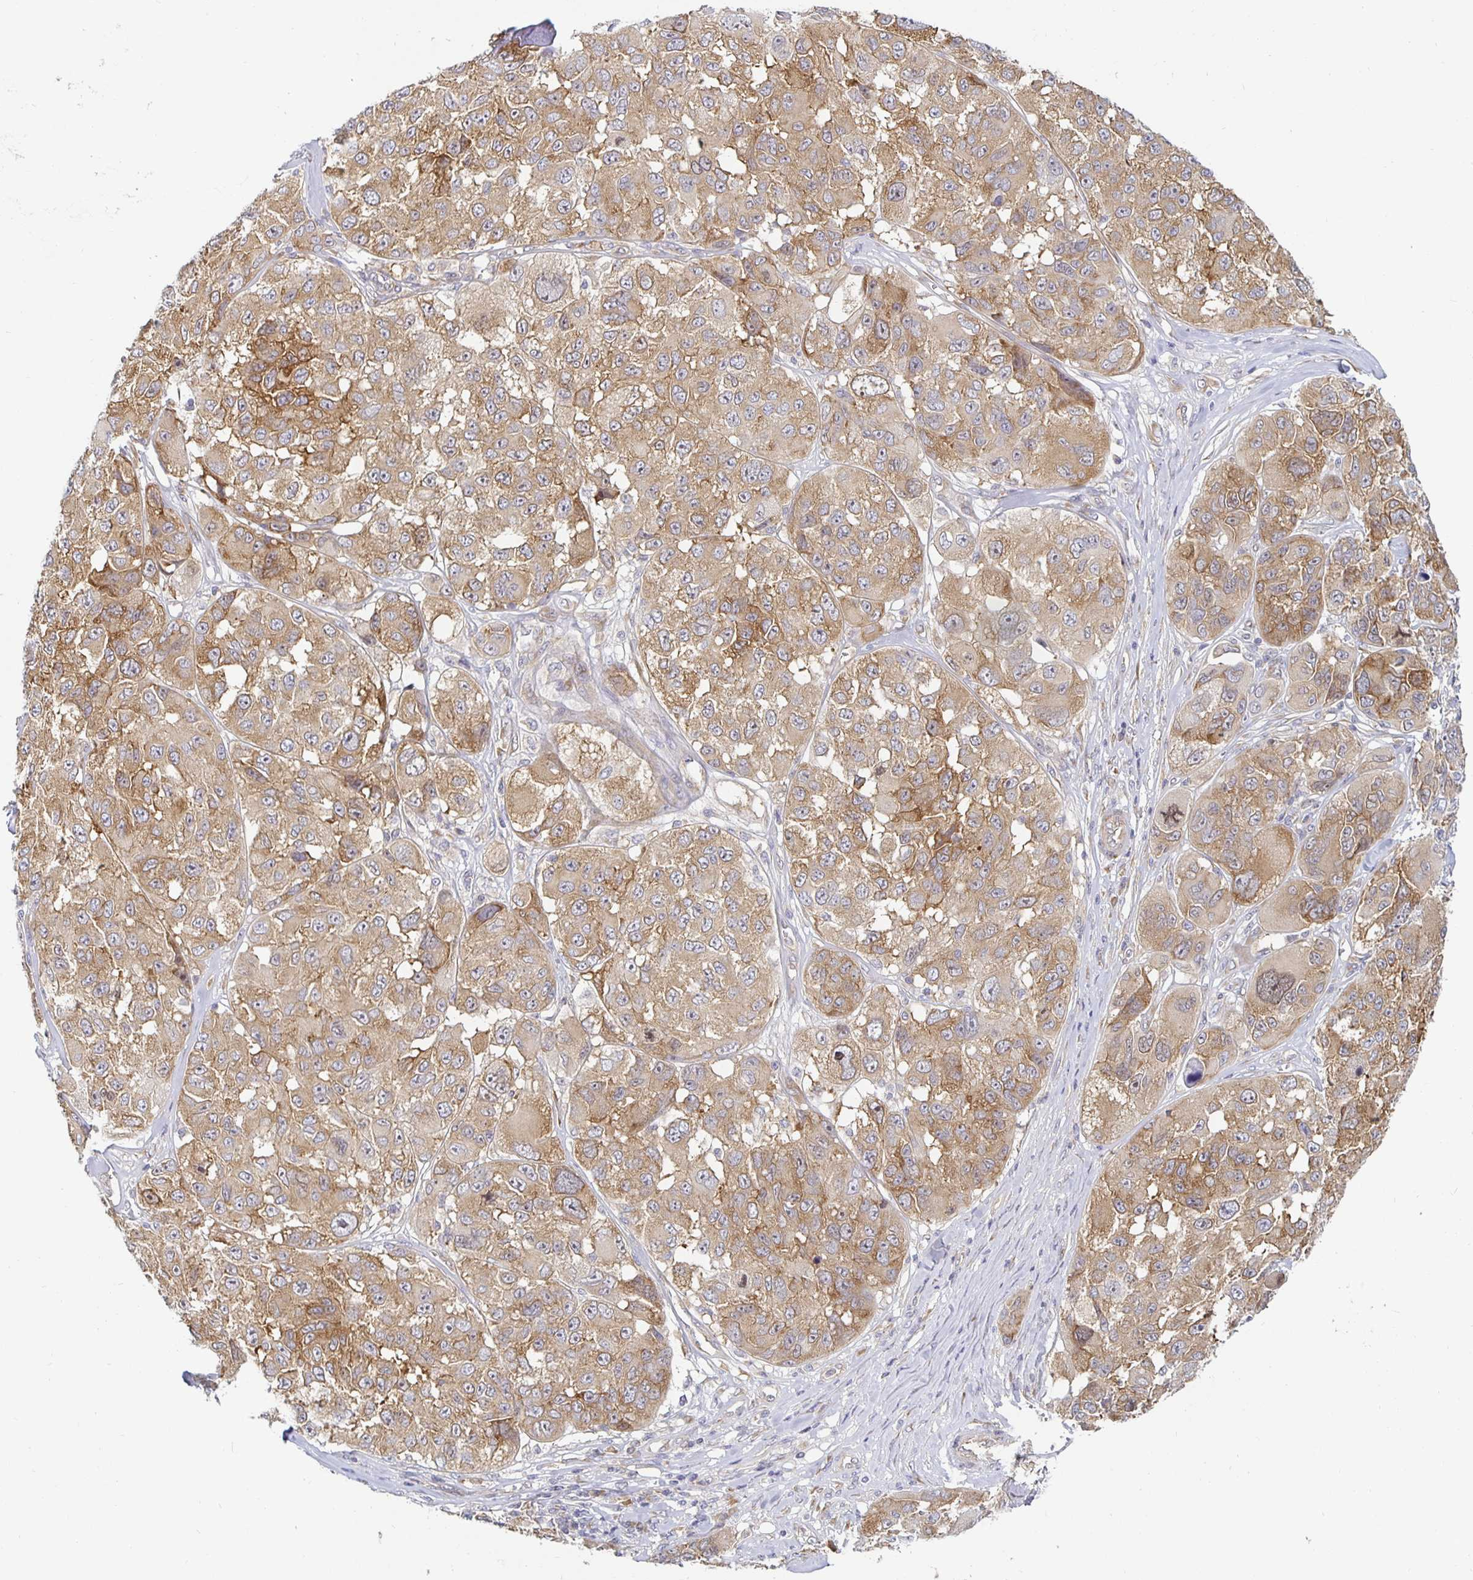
{"staining": {"intensity": "moderate", "quantity": "25%-75%", "location": "cytoplasmic/membranous"}, "tissue": "melanoma", "cell_type": "Tumor cells", "image_type": "cancer", "snomed": [{"axis": "morphology", "description": "Malignant melanoma, NOS"}, {"axis": "topography", "description": "Skin"}], "caption": "Brown immunohistochemical staining in melanoma shows moderate cytoplasmic/membranous expression in approximately 25%-75% of tumor cells. The staining is performed using DAB (3,3'-diaminobenzidine) brown chromogen to label protein expression. The nuclei are counter-stained blue using hematoxylin.", "gene": "PDAP1", "patient": {"sex": "female", "age": 66}}